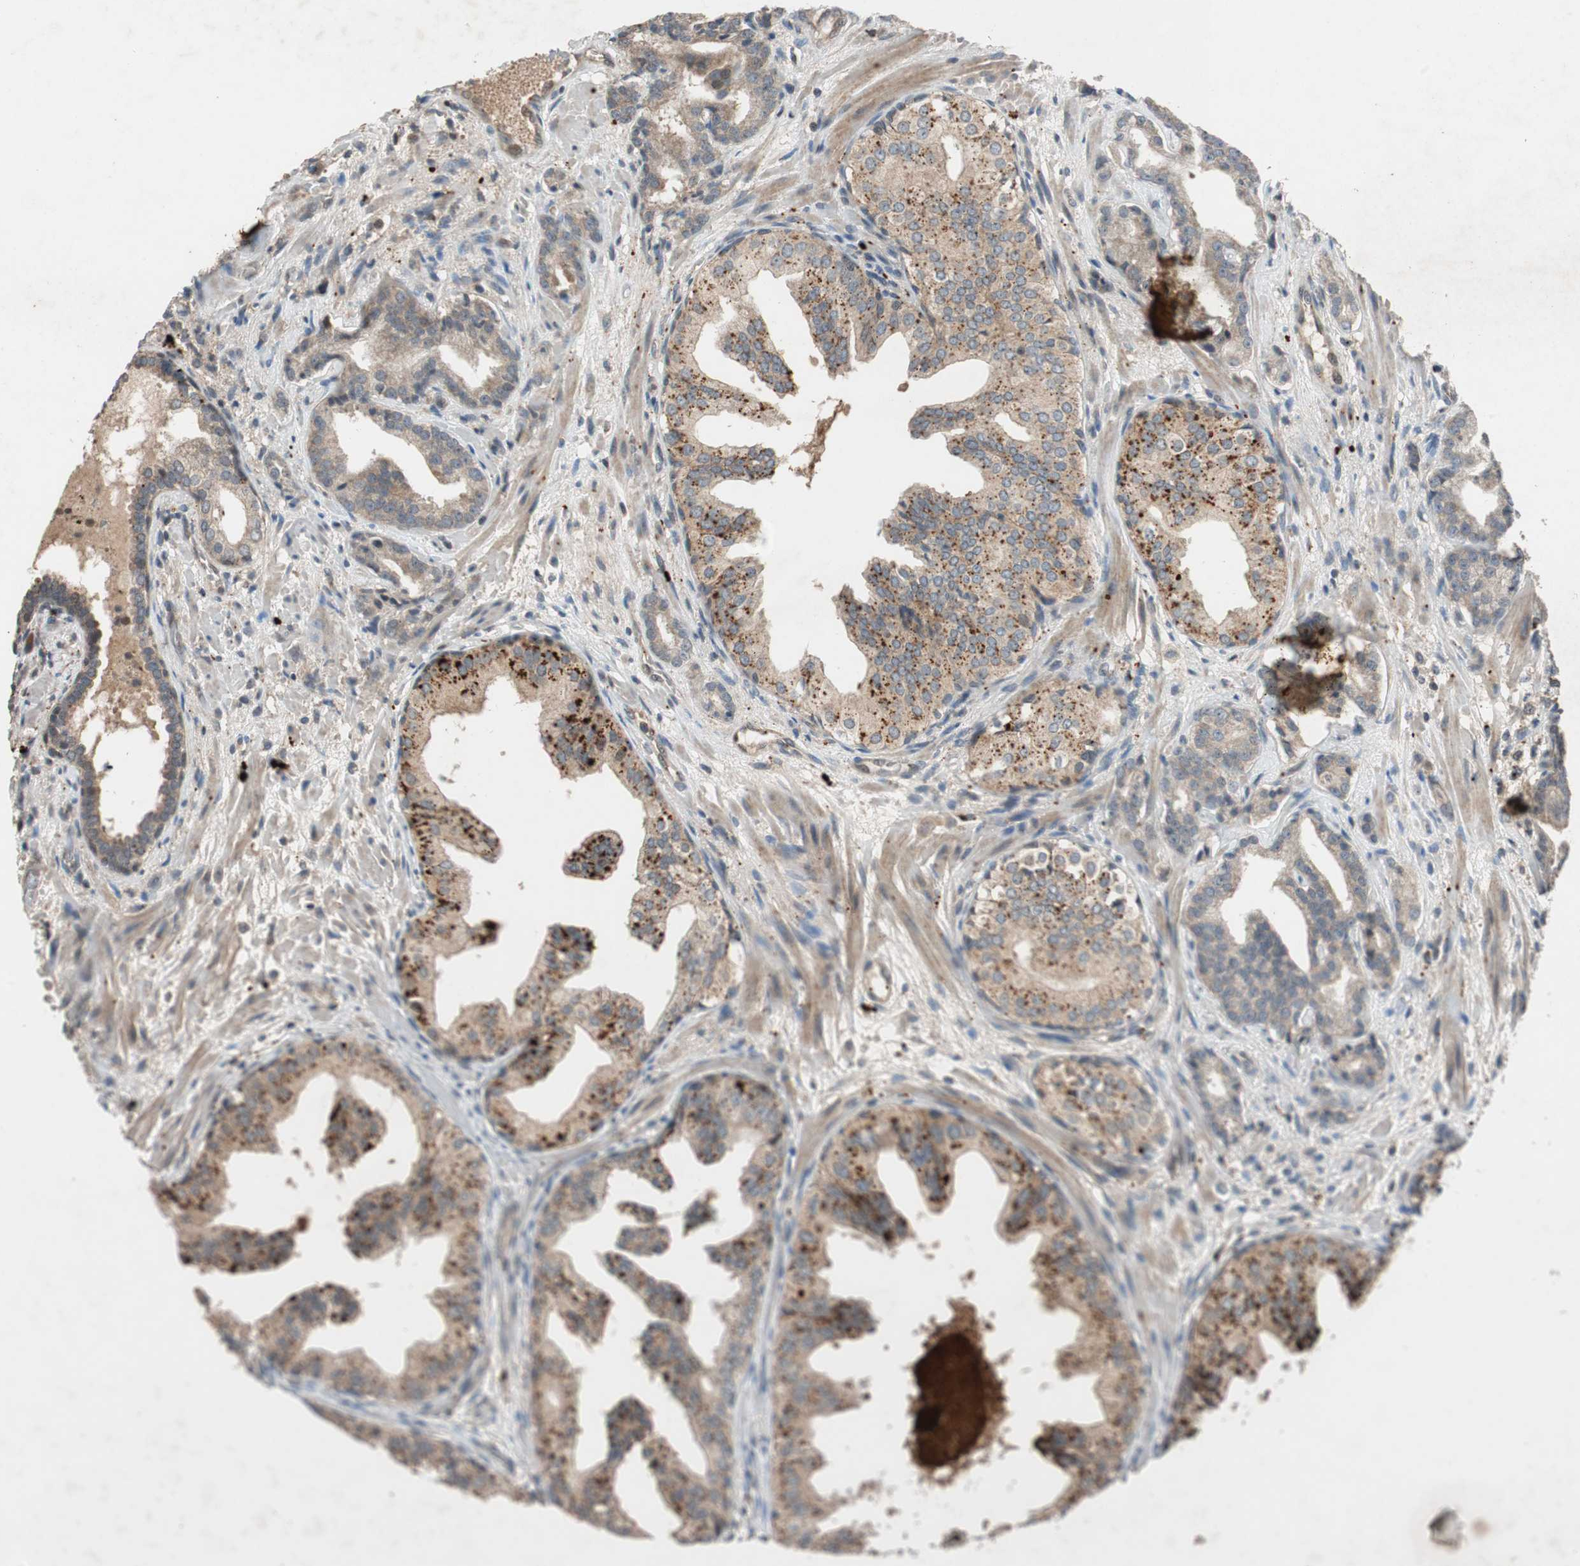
{"staining": {"intensity": "weak", "quantity": ">75%", "location": "cytoplasmic/membranous"}, "tissue": "prostate cancer", "cell_type": "Tumor cells", "image_type": "cancer", "snomed": [{"axis": "morphology", "description": "Adenocarcinoma, Low grade"}, {"axis": "topography", "description": "Prostate"}], "caption": "Human prostate cancer (low-grade adenocarcinoma) stained with a brown dye reveals weak cytoplasmic/membranous positive staining in approximately >75% of tumor cells.", "gene": "GLB1", "patient": {"sex": "male", "age": 63}}